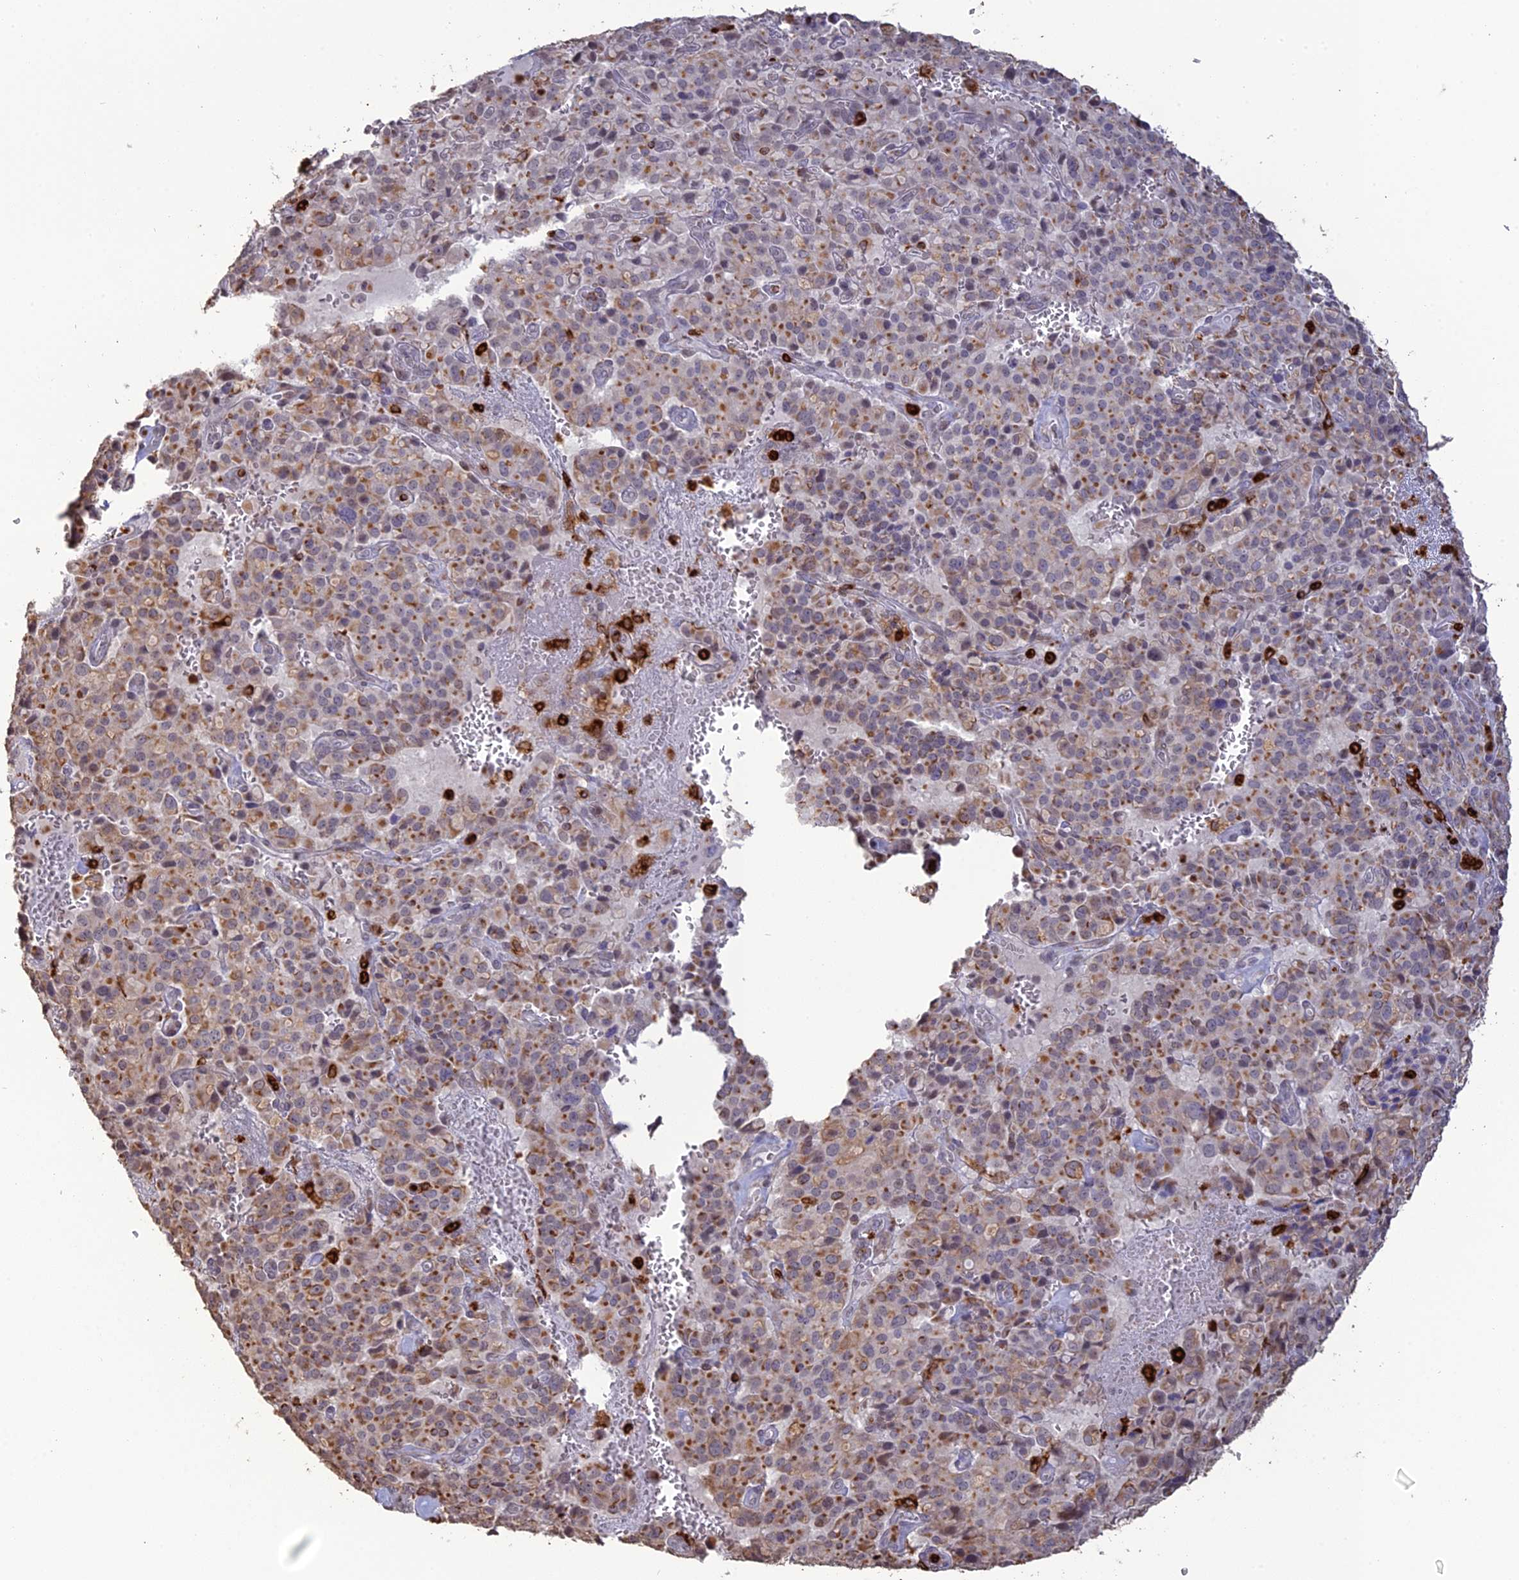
{"staining": {"intensity": "moderate", "quantity": ">75%", "location": "cytoplasmic/membranous"}, "tissue": "pancreatic cancer", "cell_type": "Tumor cells", "image_type": "cancer", "snomed": [{"axis": "morphology", "description": "Adenocarcinoma, NOS"}, {"axis": "topography", "description": "Pancreas"}], "caption": "The micrograph reveals a brown stain indicating the presence of a protein in the cytoplasmic/membranous of tumor cells in pancreatic cancer.", "gene": "APOBR", "patient": {"sex": "male", "age": 65}}